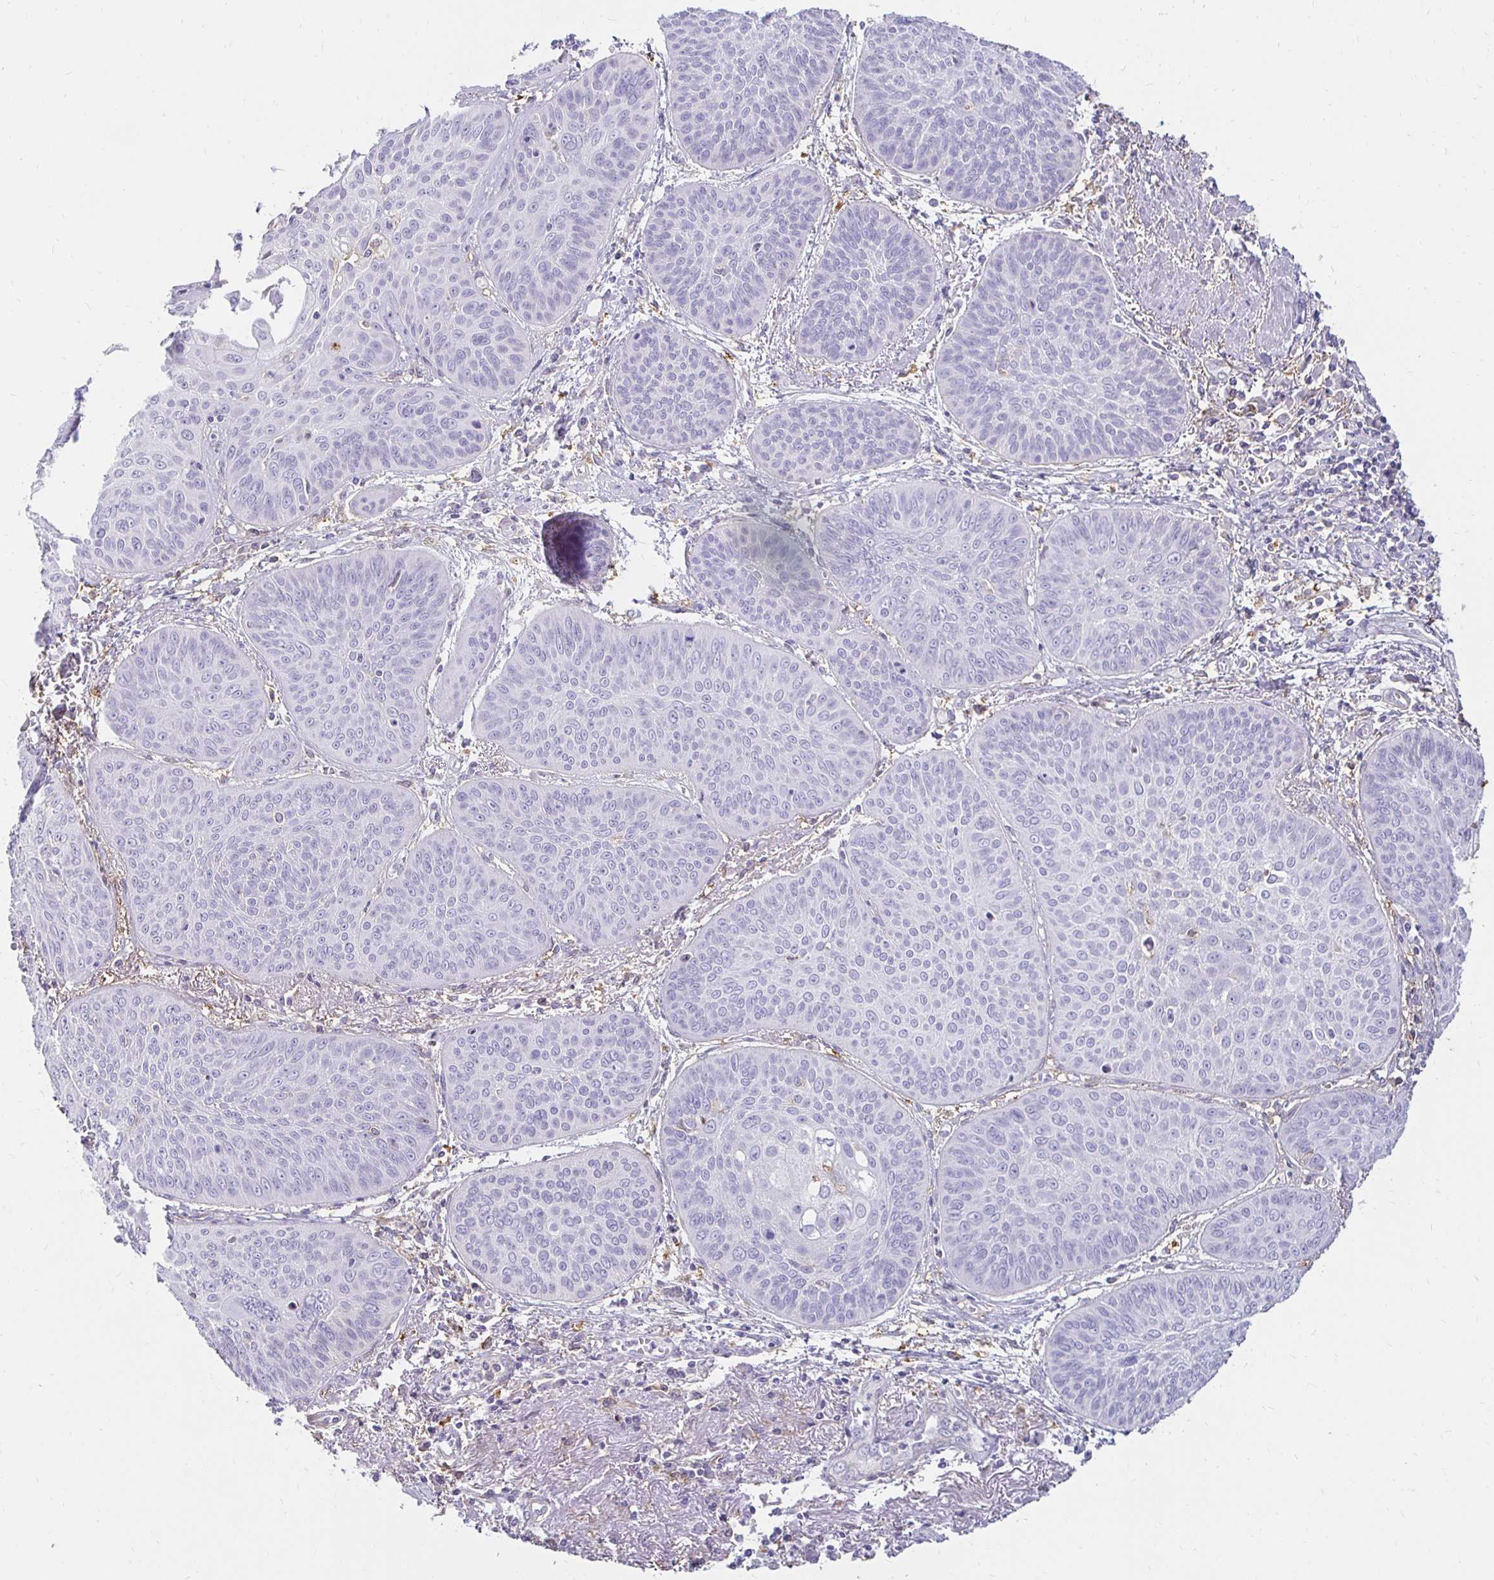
{"staining": {"intensity": "negative", "quantity": "none", "location": "none"}, "tissue": "lung cancer", "cell_type": "Tumor cells", "image_type": "cancer", "snomed": [{"axis": "morphology", "description": "Squamous cell carcinoma, NOS"}, {"axis": "topography", "description": "Lung"}], "caption": "Micrograph shows no protein expression in tumor cells of squamous cell carcinoma (lung) tissue.", "gene": "TAS1R3", "patient": {"sex": "male", "age": 74}}